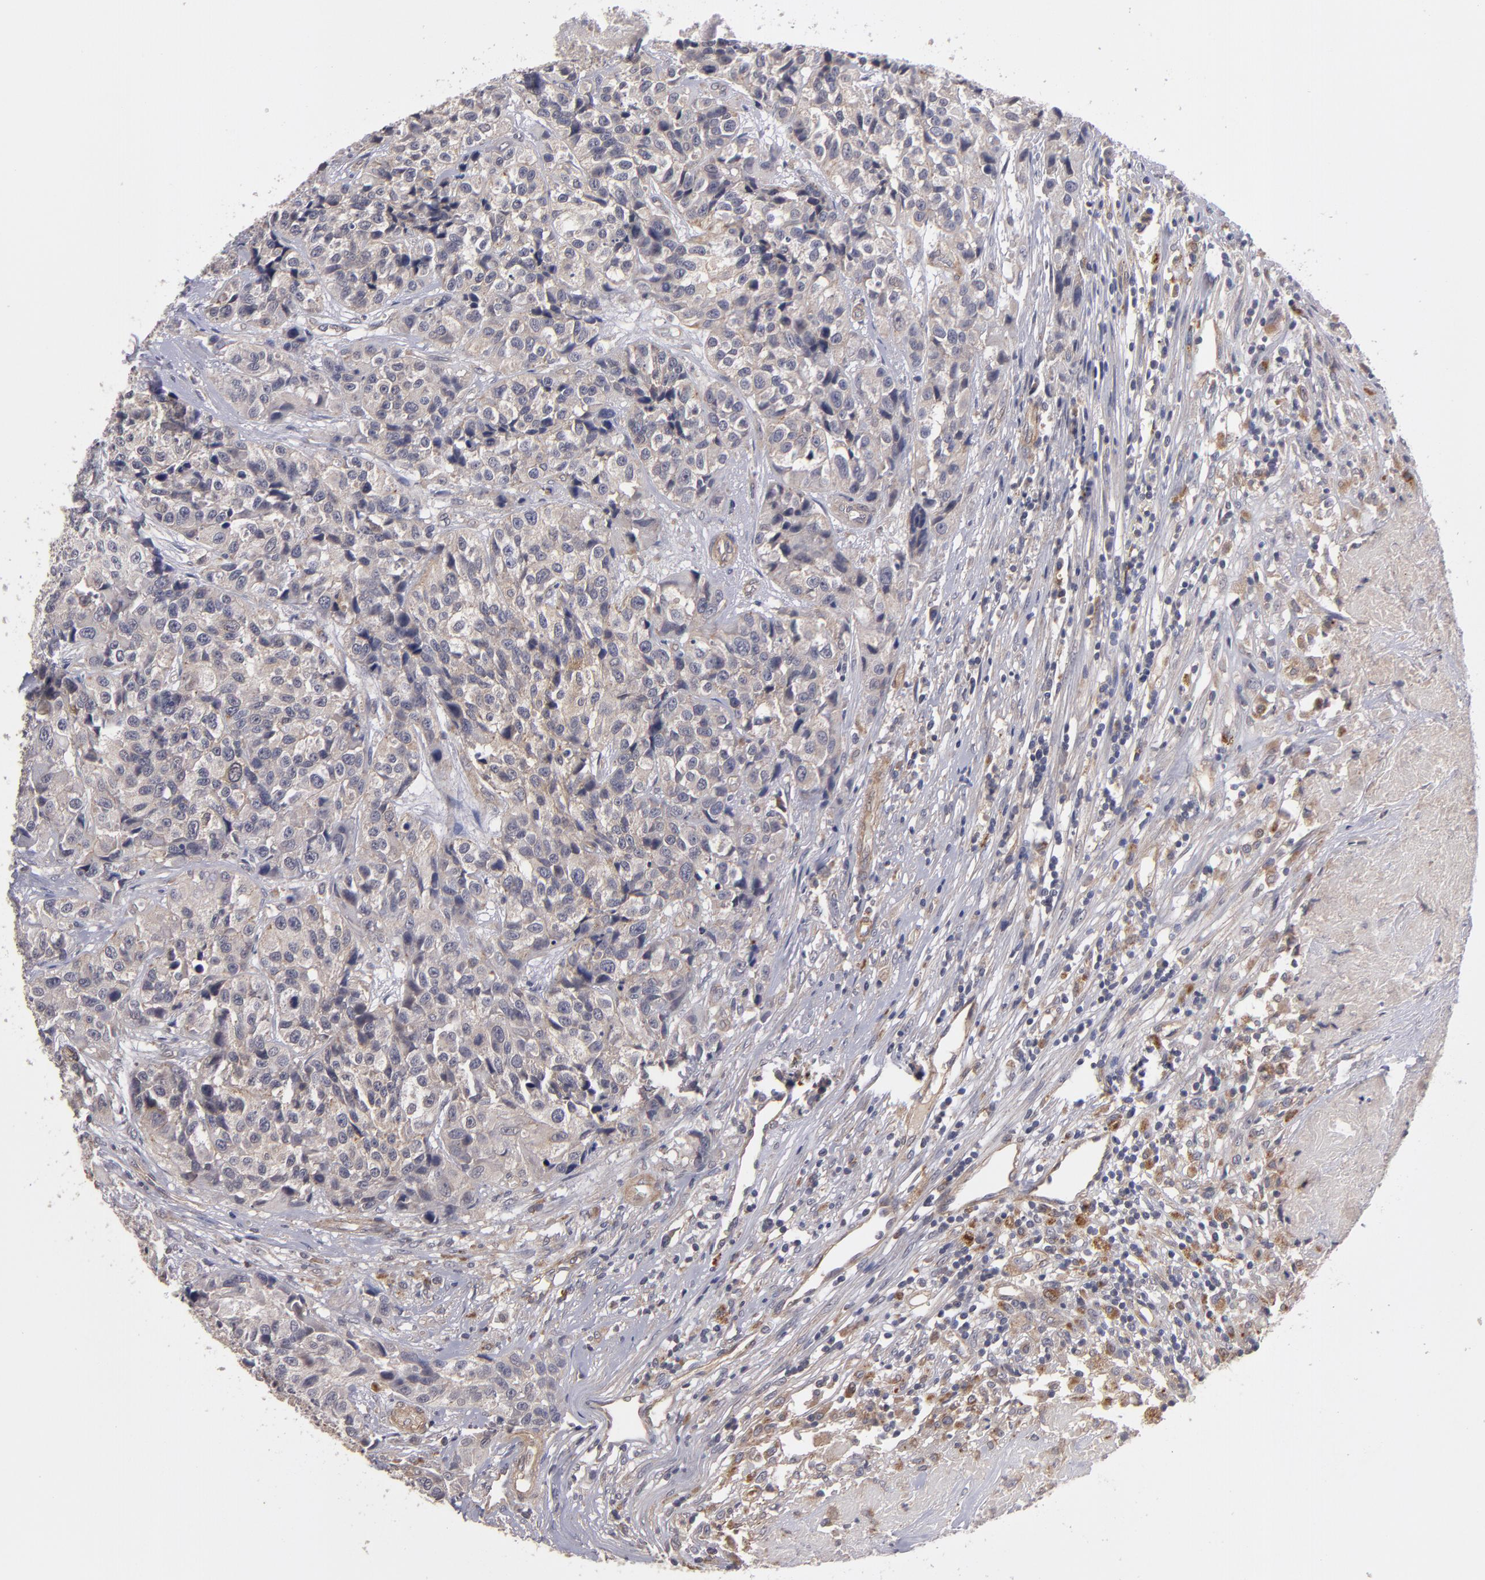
{"staining": {"intensity": "weak", "quantity": ">75%", "location": "cytoplasmic/membranous"}, "tissue": "urothelial cancer", "cell_type": "Tumor cells", "image_type": "cancer", "snomed": [{"axis": "morphology", "description": "Urothelial carcinoma, High grade"}, {"axis": "topography", "description": "Urinary bladder"}], "caption": "A micrograph of human high-grade urothelial carcinoma stained for a protein shows weak cytoplasmic/membranous brown staining in tumor cells.", "gene": "CTSO", "patient": {"sex": "female", "age": 81}}